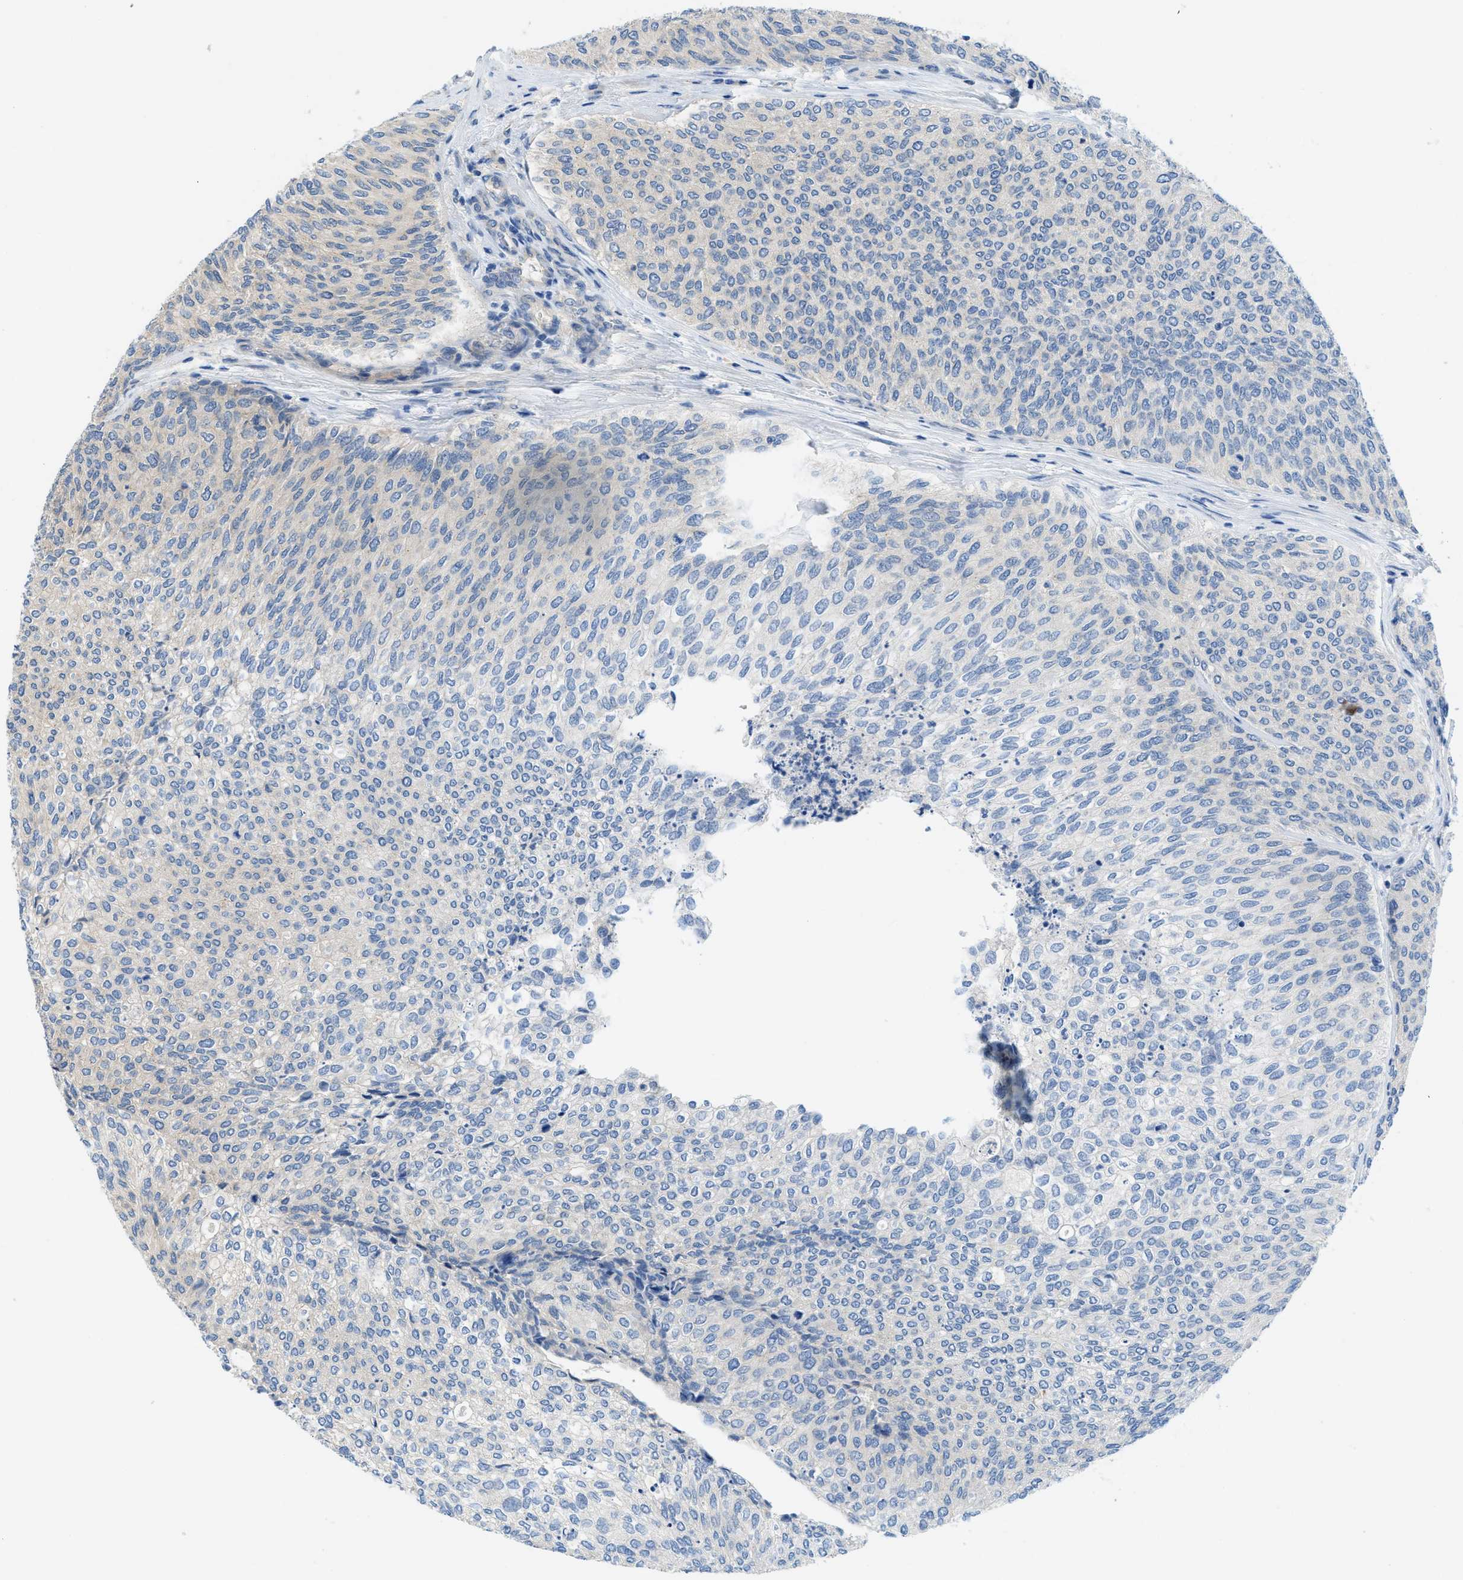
{"staining": {"intensity": "negative", "quantity": "none", "location": "none"}, "tissue": "urothelial cancer", "cell_type": "Tumor cells", "image_type": "cancer", "snomed": [{"axis": "morphology", "description": "Urothelial carcinoma, Low grade"}, {"axis": "topography", "description": "Urinary bladder"}], "caption": "This is a histopathology image of immunohistochemistry (IHC) staining of urothelial carcinoma (low-grade), which shows no staining in tumor cells. (Immunohistochemistry, brightfield microscopy, high magnification).", "gene": "RIPK2", "patient": {"sex": "female", "age": 79}}